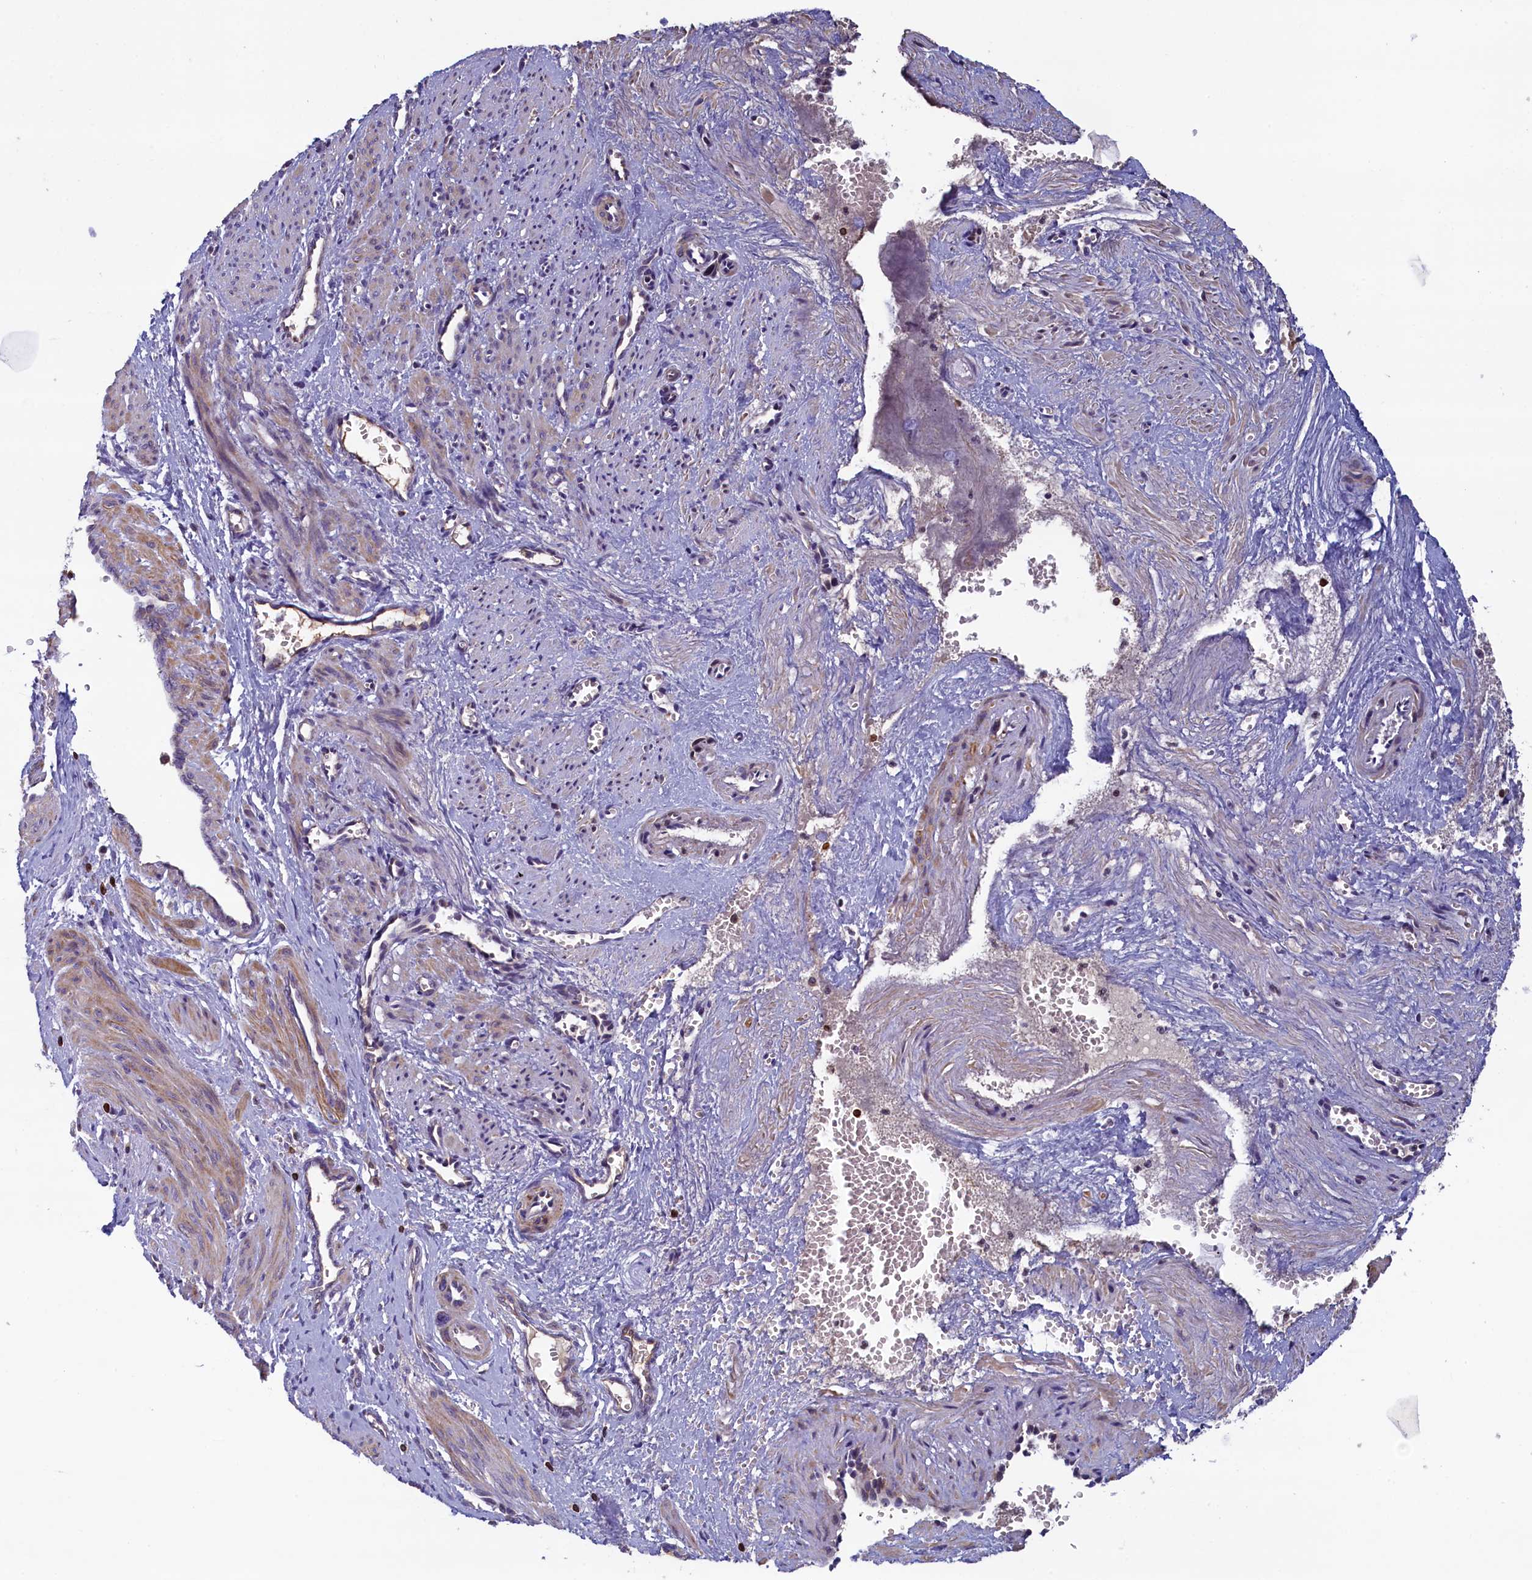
{"staining": {"intensity": "weak", "quantity": "25%-75%", "location": "cytoplasmic/membranous"}, "tissue": "smooth muscle", "cell_type": "Smooth muscle cells", "image_type": "normal", "snomed": [{"axis": "morphology", "description": "Normal tissue, NOS"}, {"axis": "topography", "description": "Endometrium"}], "caption": "DAB immunohistochemical staining of unremarkable human smooth muscle displays weak cytoplasmic/membranous protein expression in approximately 25%-75% of smooth muscle cells. (IHC, brightfield microscopy, high magnification).", "gene": "TRAF3IP3", "patient": {"sex": "female", "age": 33}}